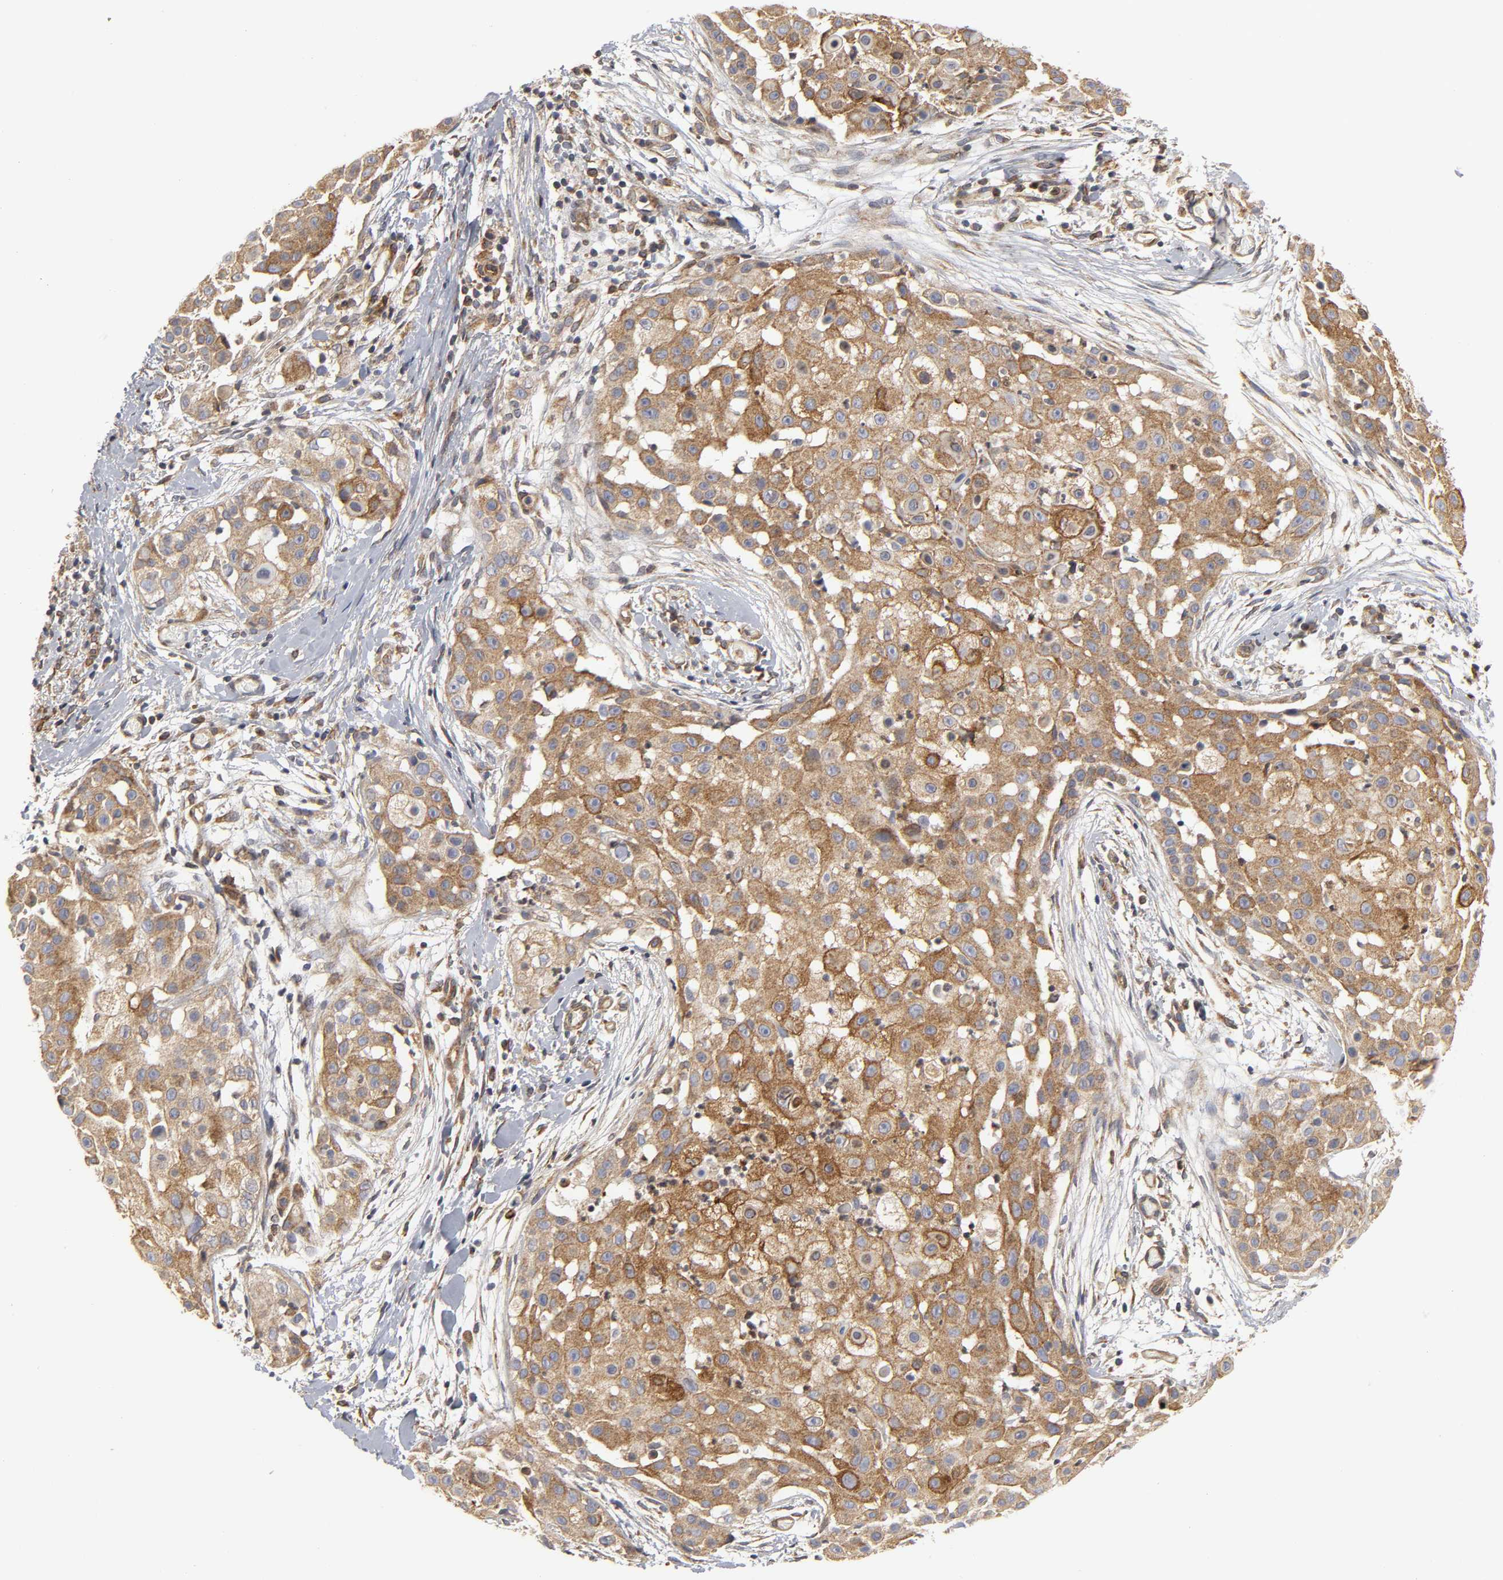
{"staining": {"intensity": "moderate", "quantity": ">75%", "location": "cytoplasmic/membranous"}, "tissue": "skin cancer", "cell_type": "Tumor cells", "image_type": "cancer", "snomed": [{"axis": "morphology", "description": "Squamous cell carcinoma, NOS"}, {"axis": "topography", "description": "Skin"}], "caption": "Tumor cells show moderate cytoplasmic/membranous expression in about >75% of cells in skin cancer (squamous cell carcinoma). The staining was performed using DAB, with brown indicating positive protein expression. Nuclei are stained blue with hematoxylin.", "gene": "POR", "patient": {"sex": "female", "age": 57}}